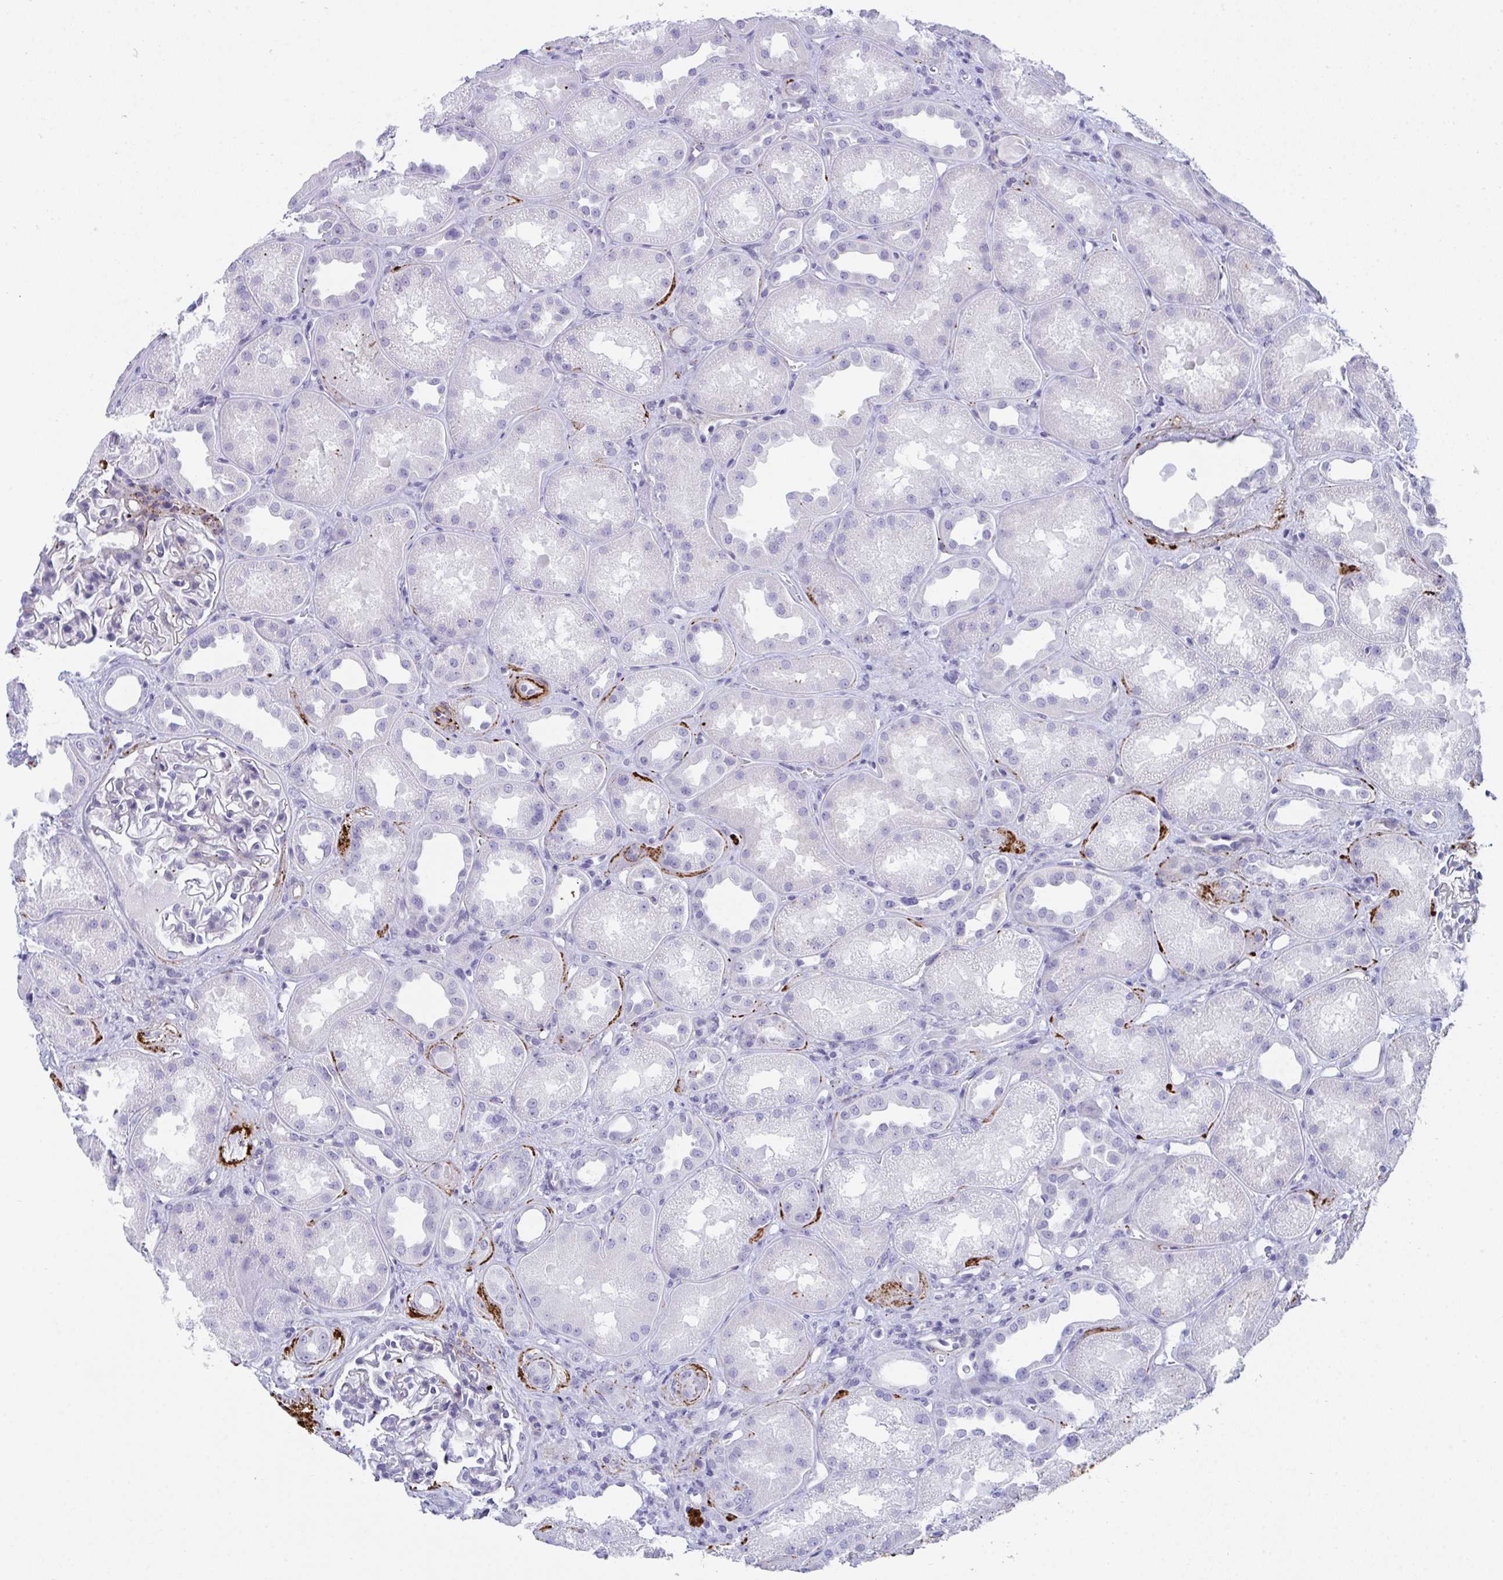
{"staining": {"intensity": "negative", "quantity": "none", "location": "none"}, "tissue": "kidney", "cell_type": "Cells in glomeruli", "image_type": "normal", "snomed": [{"axis": "morphology", "description": "Normal tissue, NOS"}, {"axis": "topography", "description": "Kidney"}], "caption": "High magnification brightfield microscopy of unremarkable kidney stained with DAB (3,3'-diaminobenzidine) (brown) and counterstained with hematoxylin (blue): cells in glomeruli show no significant staining.", "gene": "KMT2E", "patient": {"sex": "male", "age": 61}}